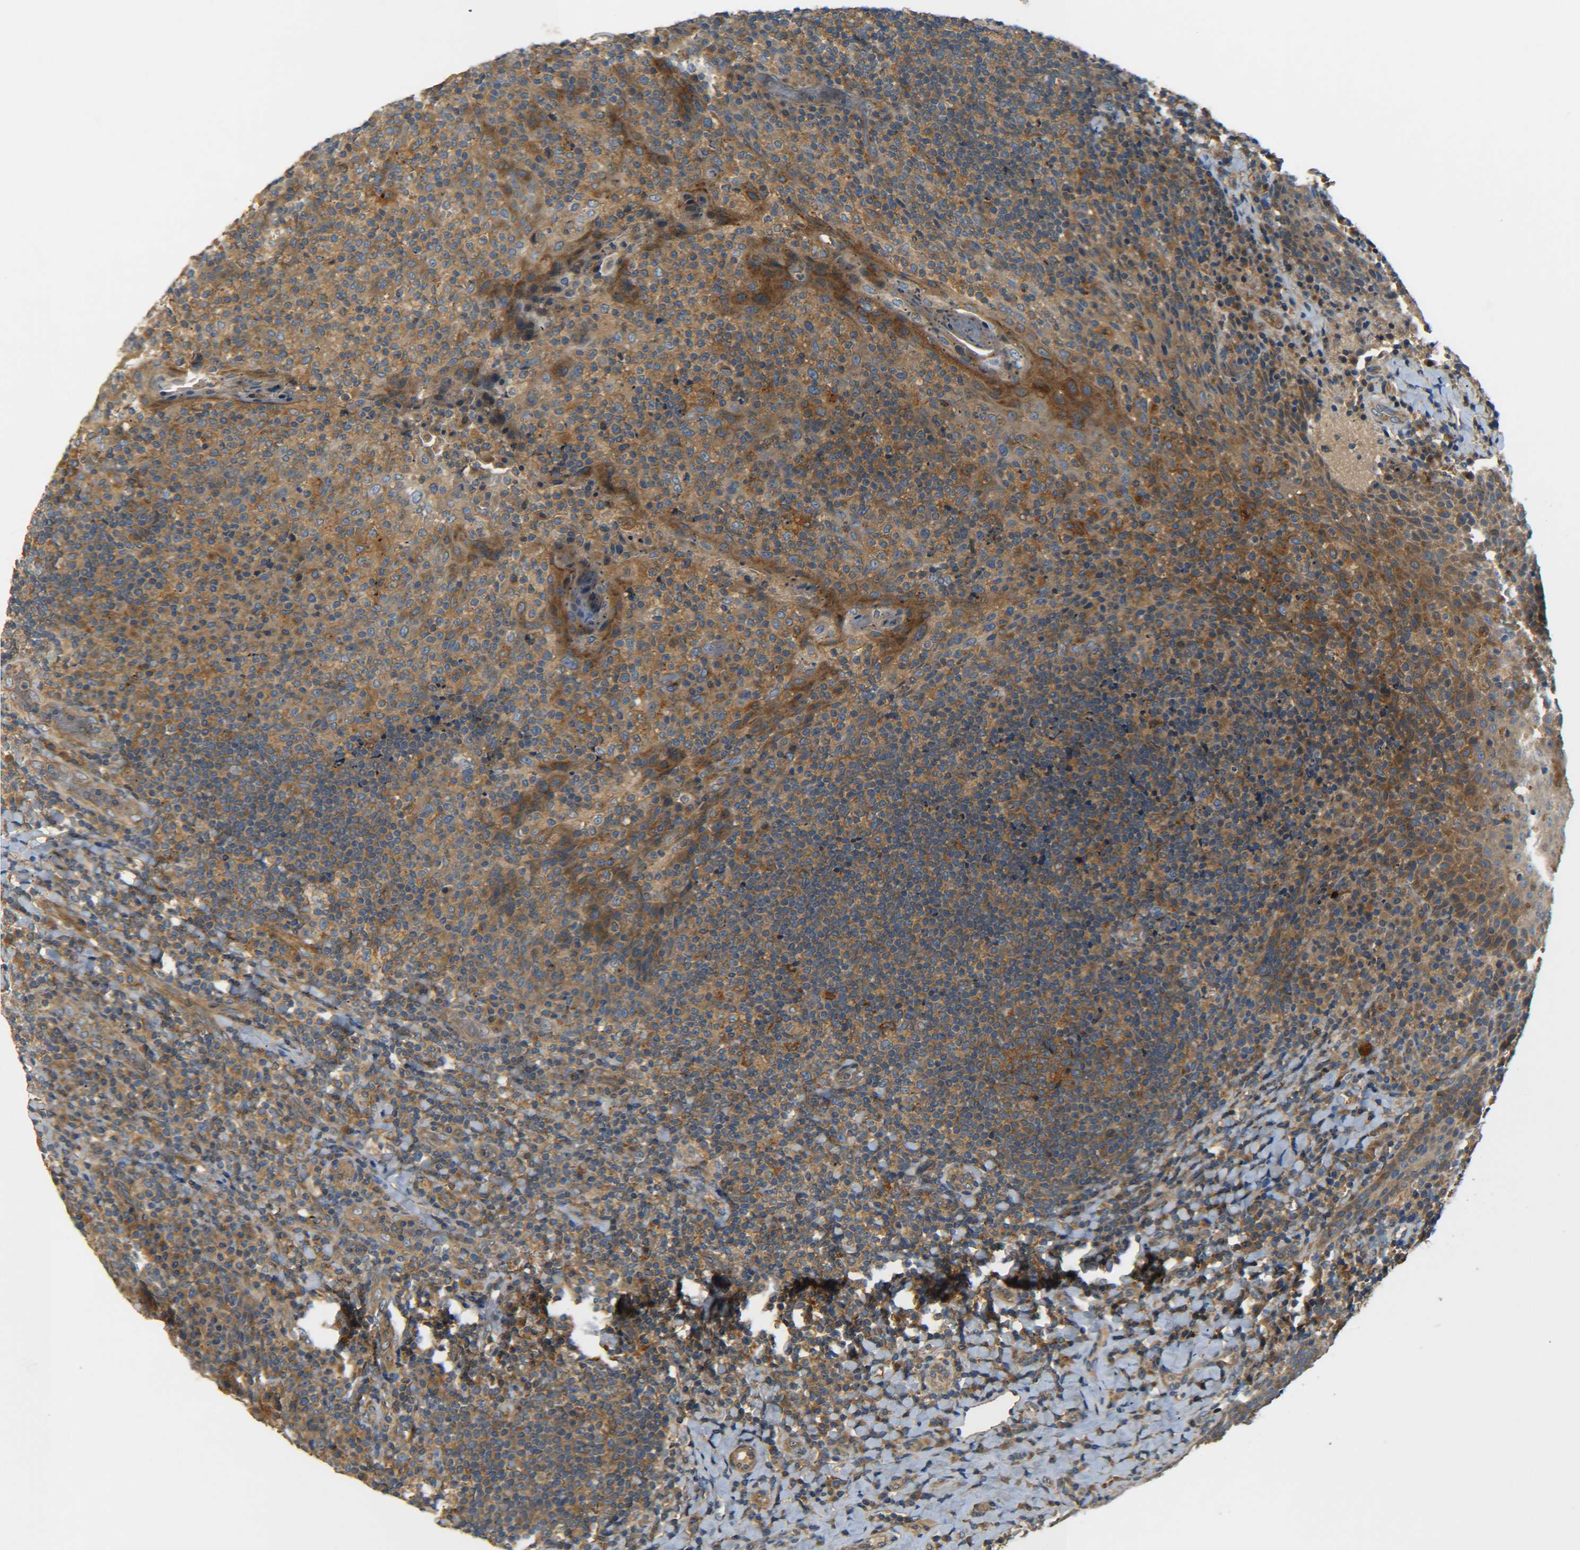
{"staining": {"intensity": "moderate", "quantity": ">75%", "location": "cytoplasmic/membranous"}, "tissue": "tonsil", "cell_type": "Germinal center cells", "image_type": "normal", "snomed": [{"axis": "morphology", "description": "Normal tissue, NOS"}, {"axis": "topography", "description": "Tonsil"}], "caption": "Immunohistochemistry (IHC) (DAB (3,3'-diaminobenzidine)) staining of unremarkable human tonsil reveals moderate cytoplasmic/membranous protein positivity in about >75% of germinal center cells.", "gene": "LRCH3", "patient": {"sex": "male", "age": 17}}